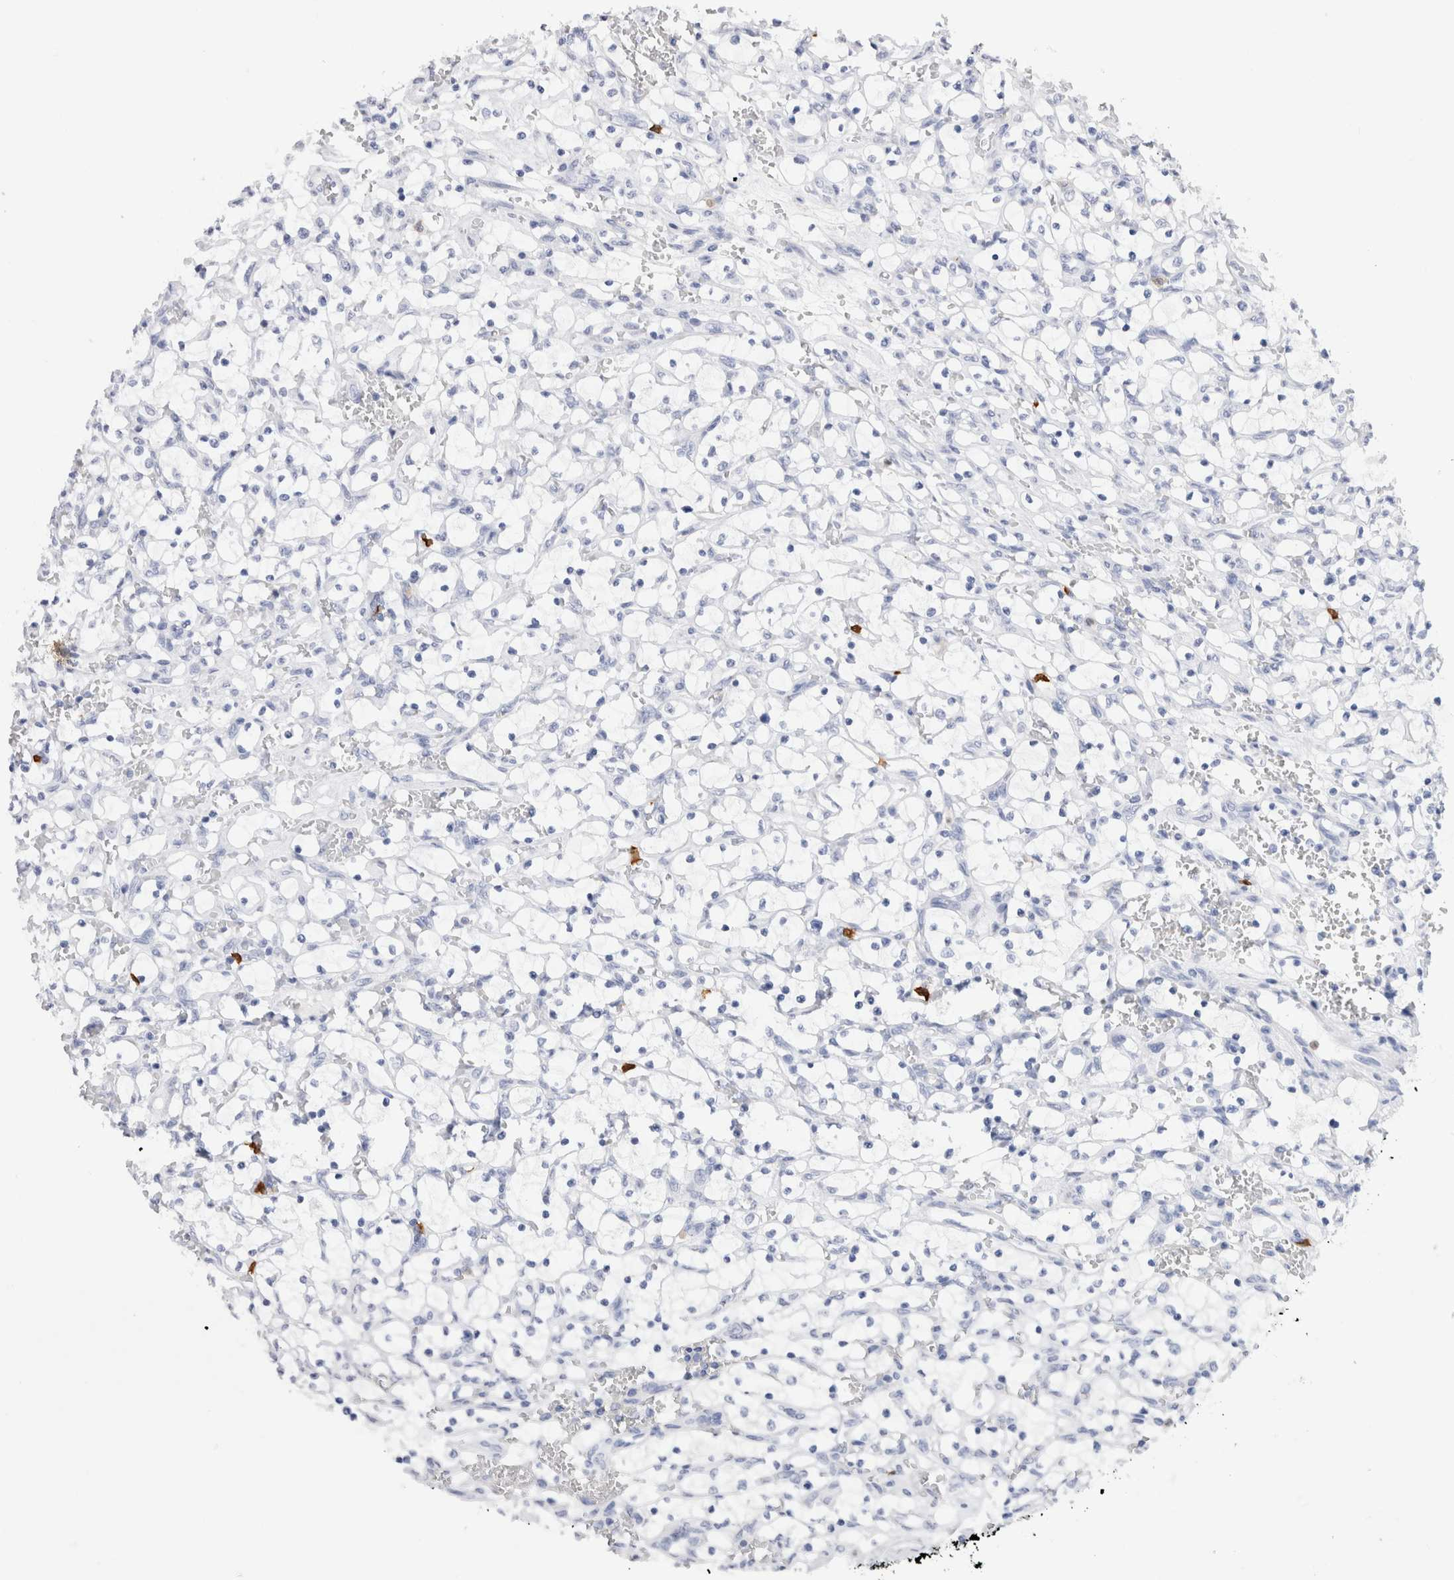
{"staining": {"intensity": "negative", "quantity": "none", "location": "none"}, "tissue": "renal cancer", "cell_type": "Tumor cells", "image_type": "cancer", "snomed": [{"axis": "morphology", "description": "Adenocarcinoma, NOS"}, {"axis": "topography", "description": "Kidney"}], "caption": "This is an IHC photomicrograph of renal cancer. There is no expression in tumor cells.", "gene": "SLC10A5", "patient": {"sex": "female", "age": 69}}